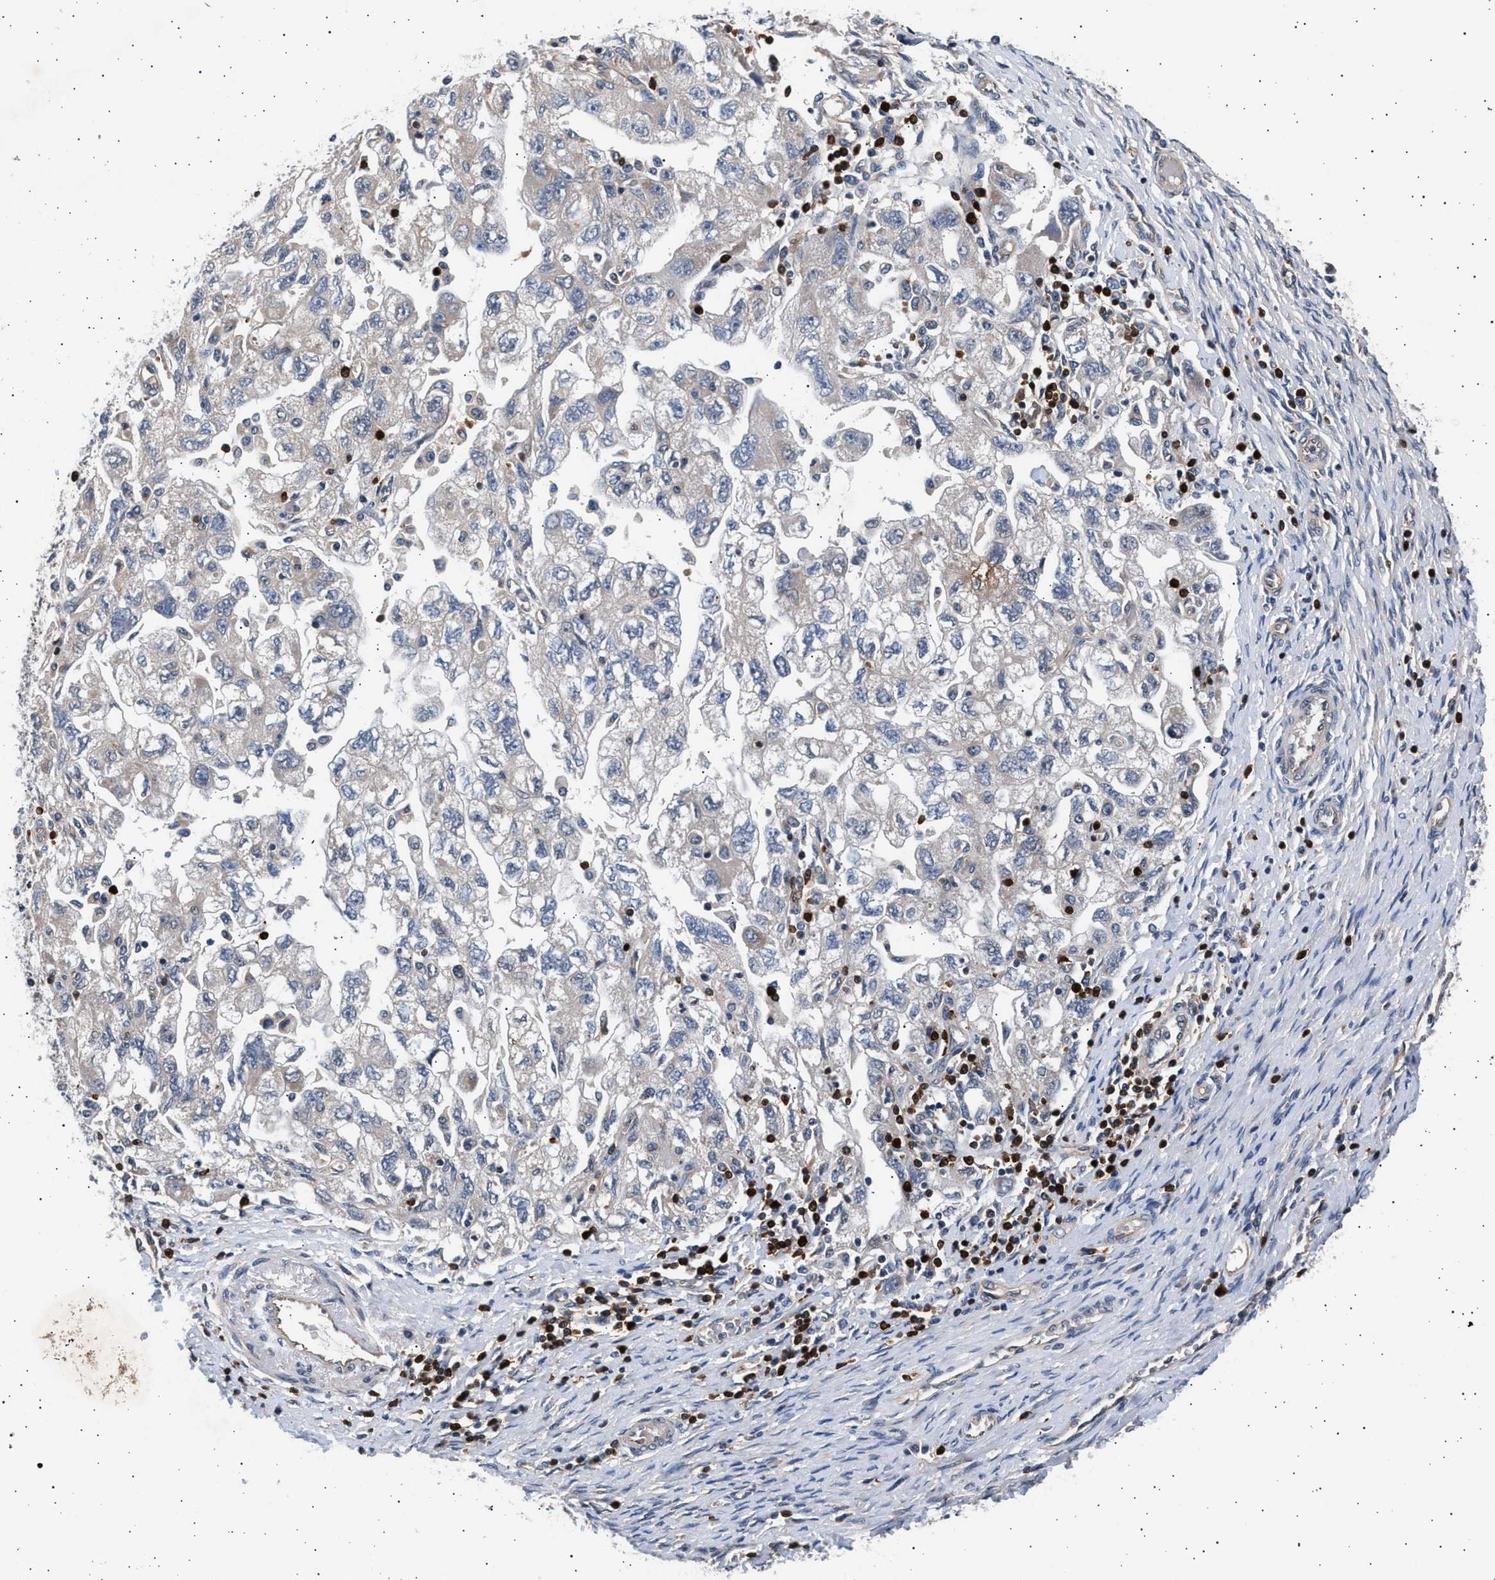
{"staining": {"intensity": "negative", "quantity": "none", "location": "none"}, "tissue": "ovarian cancer", "cell_type": "Tumor cells", "image_type": "cancer", "snomed": [{"axis": "morphology", "description": "Carcinoma, NOS"}, {"axis": "morphology", "description": "Cystadenocarcinoma, serous, NOS"}, {"axis": "topography", "description": "Ovary"}], "caption": "Ovarian cancer (carcinoma) stained for a protein using IHC displays no staining tumor cells.", "gene": "GRAP2", "patient": {"sex": "female", "age": 69}}